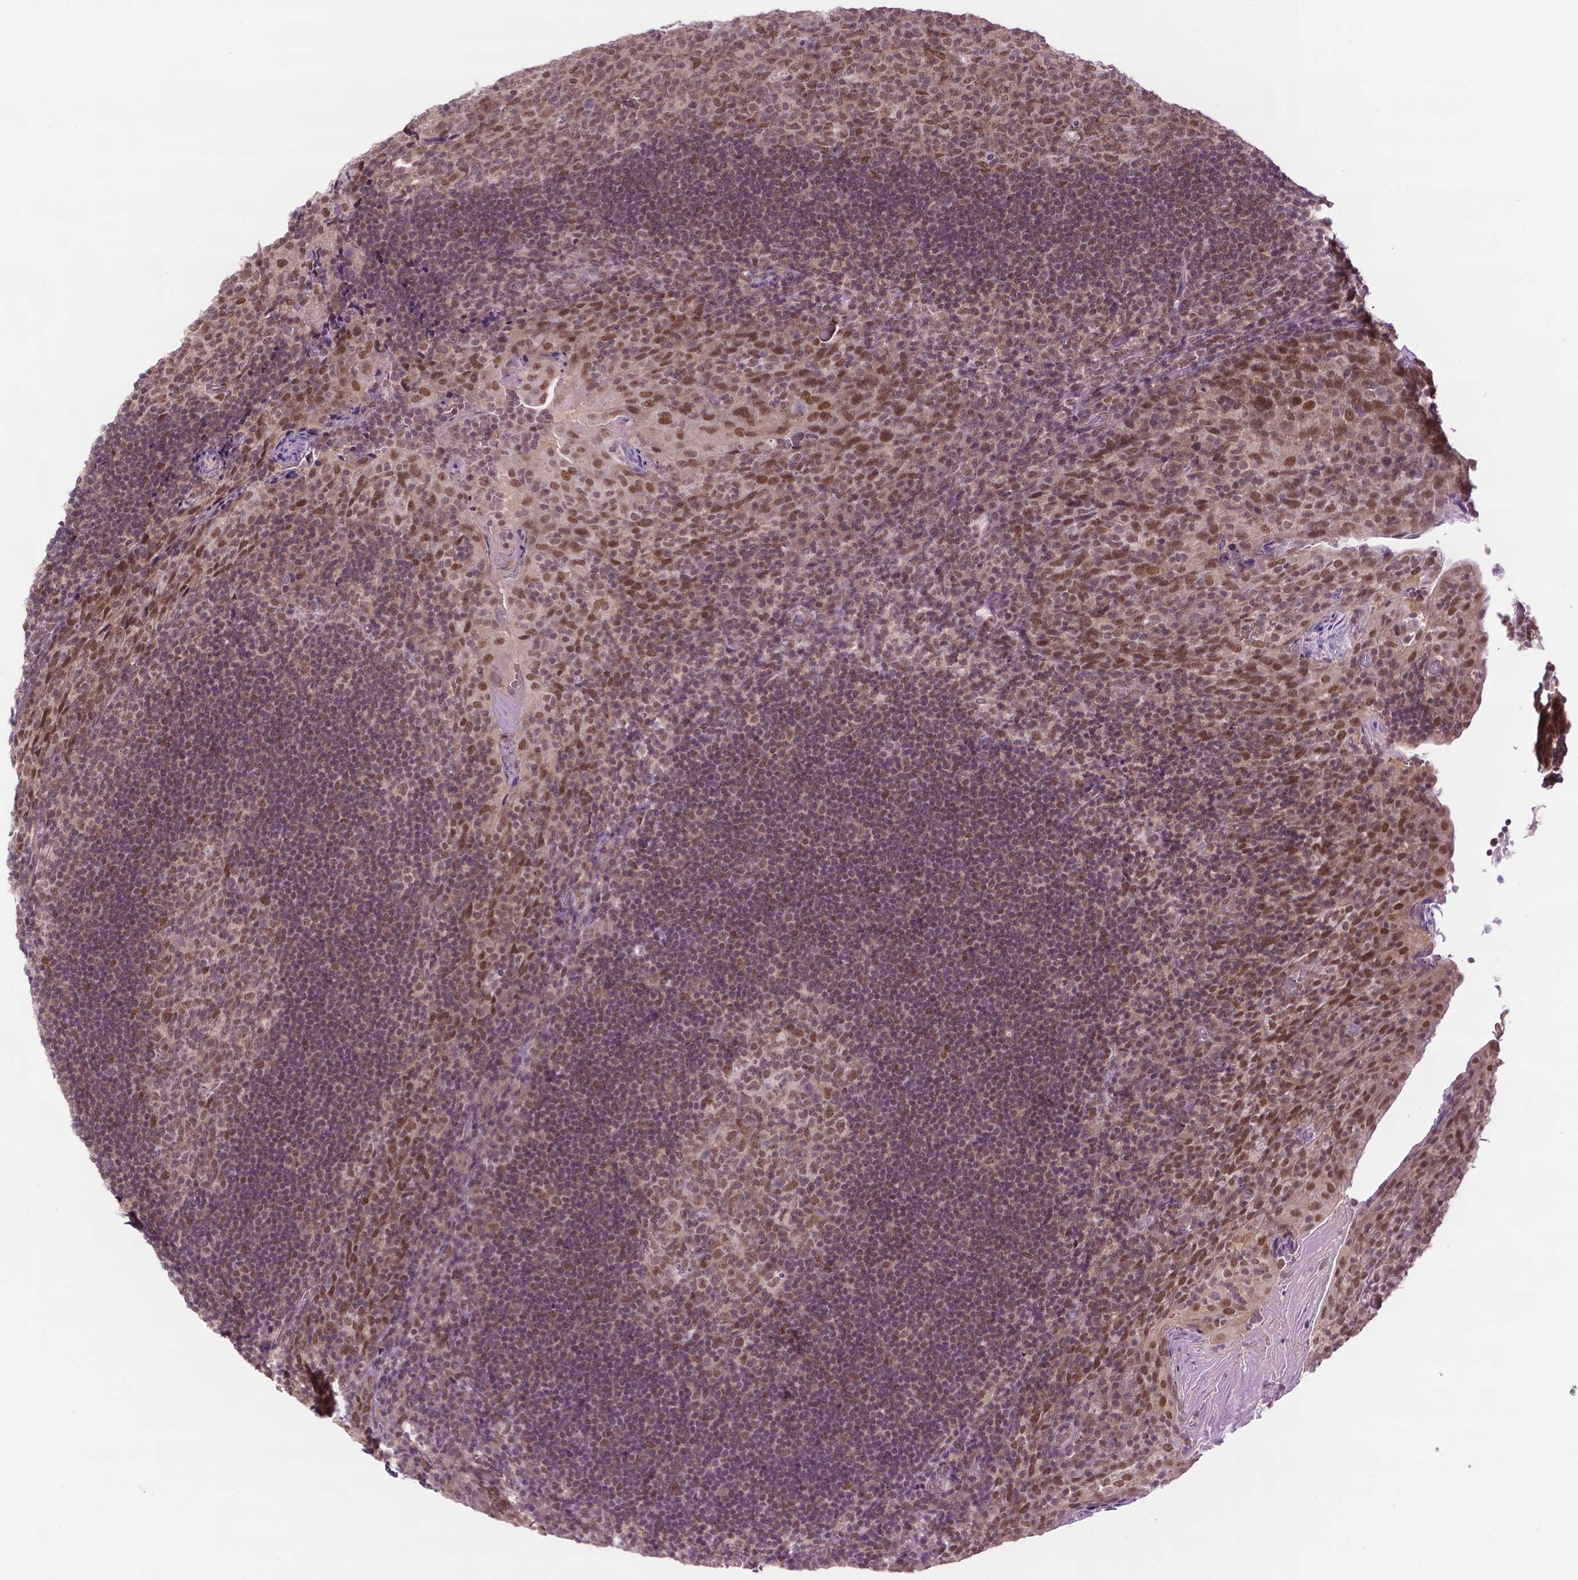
{"staining": {"intensity": "moderate", "quantity": "25%-75%", "location": "nuclear"}, "tissue": "tonsil", "cell_type": "Germinal center cells", "image_type": "normal", "snomed": [{"axis": "morphology", "description": "Normal tissue, NOS"}, {"axis": "topography", "description": "Tonsil"}], "caption": "DAB (3,3'-diaminobenzidine) immunohistochemical staining of normal human tonsil displays moderate nuclear protein positivity in about 25%-75% of germinal center cells. (IHC, brightfield microscopy, high magnification).", "gene": "UBQLN4", "patient": {"sex": "male", "age": 17}}